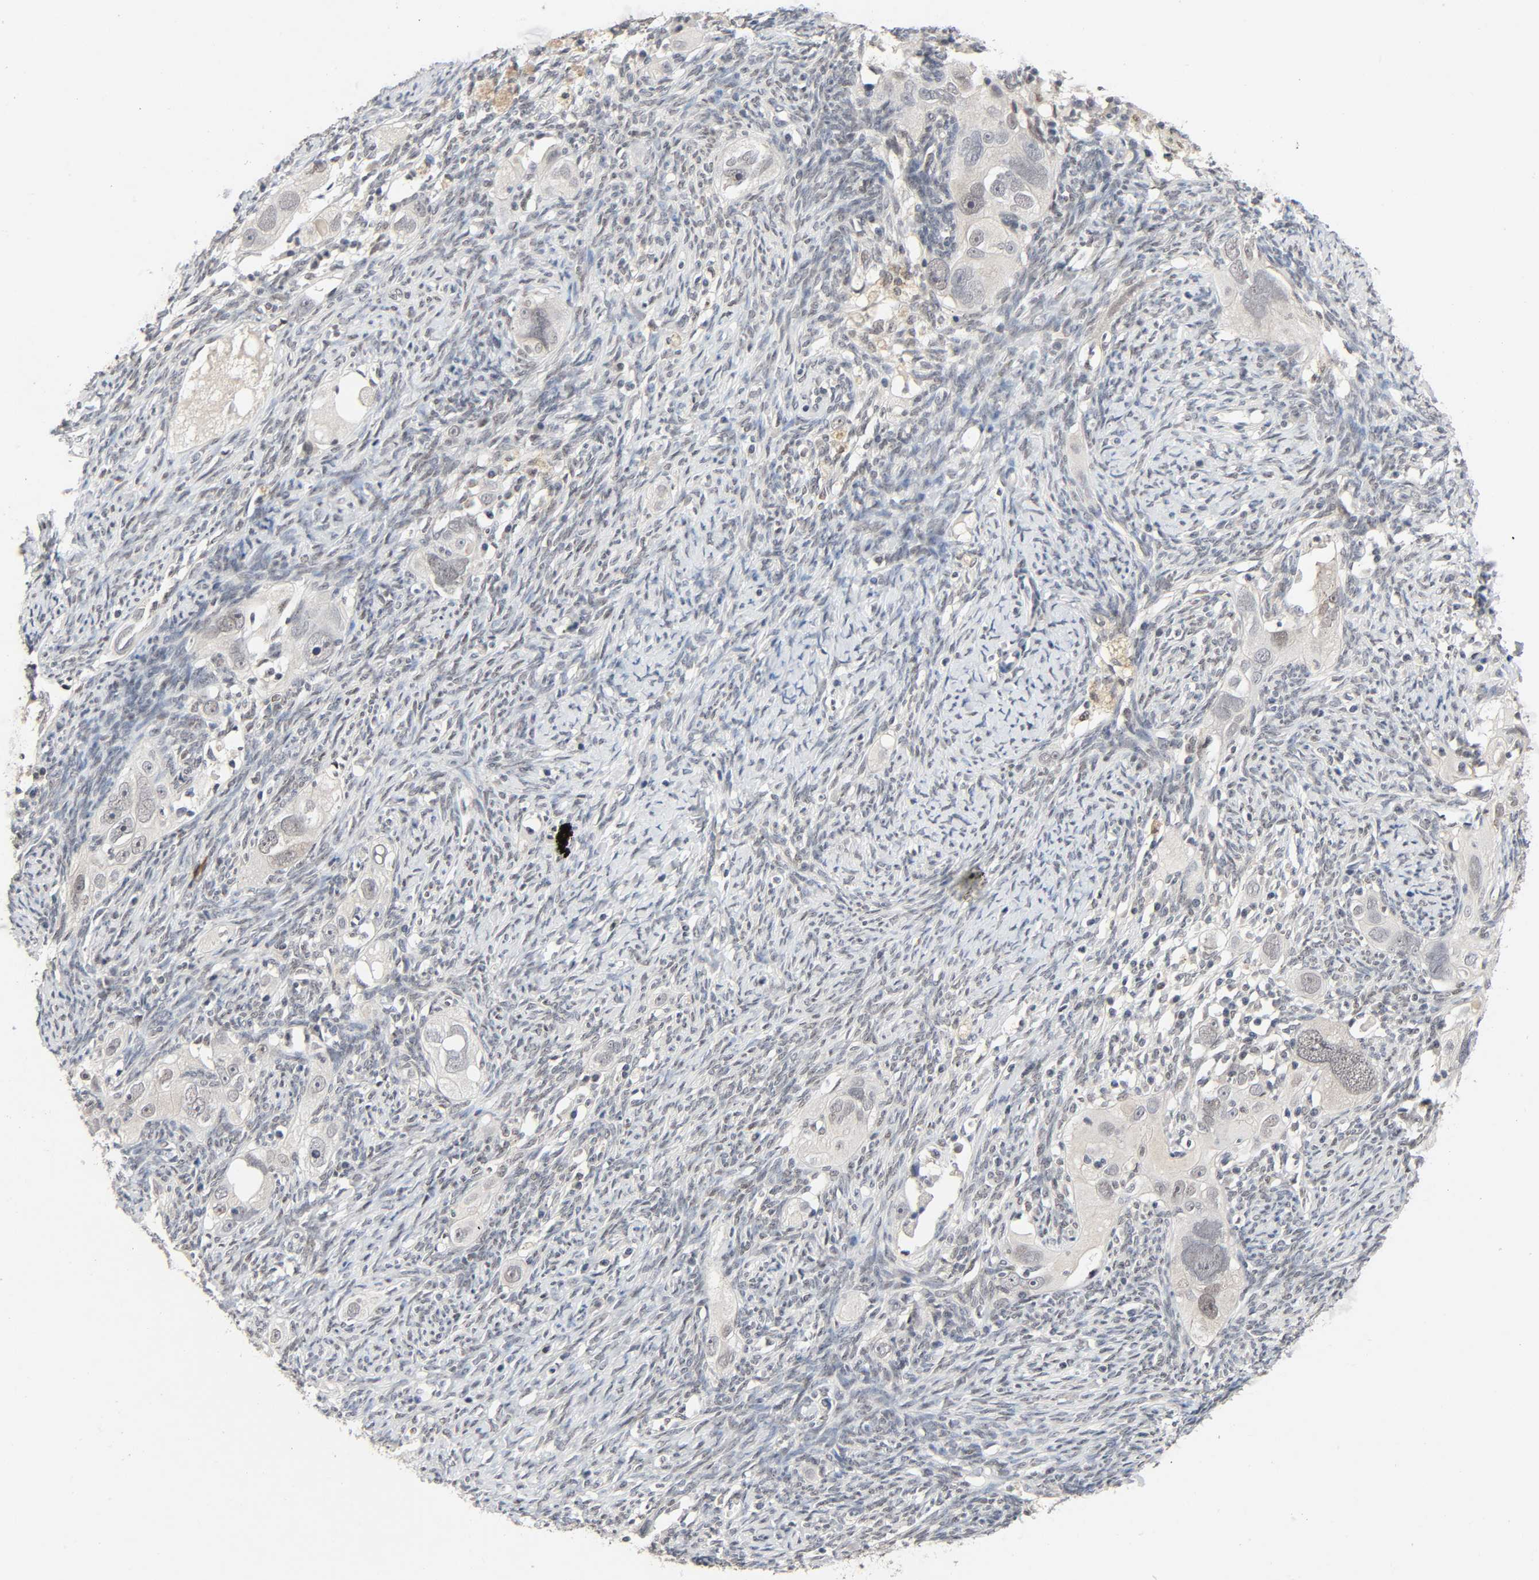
{"staining": {"intensity": "weak", "quantity": ">75%", "location": "nuclear"}, "tissue": "ovarian cancer", "cell_type": "Tumor cells", "image_type": "cancer", "snomed": [{"axis": "morphology", "description": "Normal tissue, NOS"}, {"axis": "morphology", "description": "Cystadenocarcinoma, serous, NOS"}, {"axis": "topography", "description": "Ovary"}], "caption": "This is an image of immunohistochemistry staining of ovarian cancer, which shows weak positivity in the nuclear of tumor cells.", "gene": "MAPKAPK5", "patient": {"sex": "female", "age": 62}}